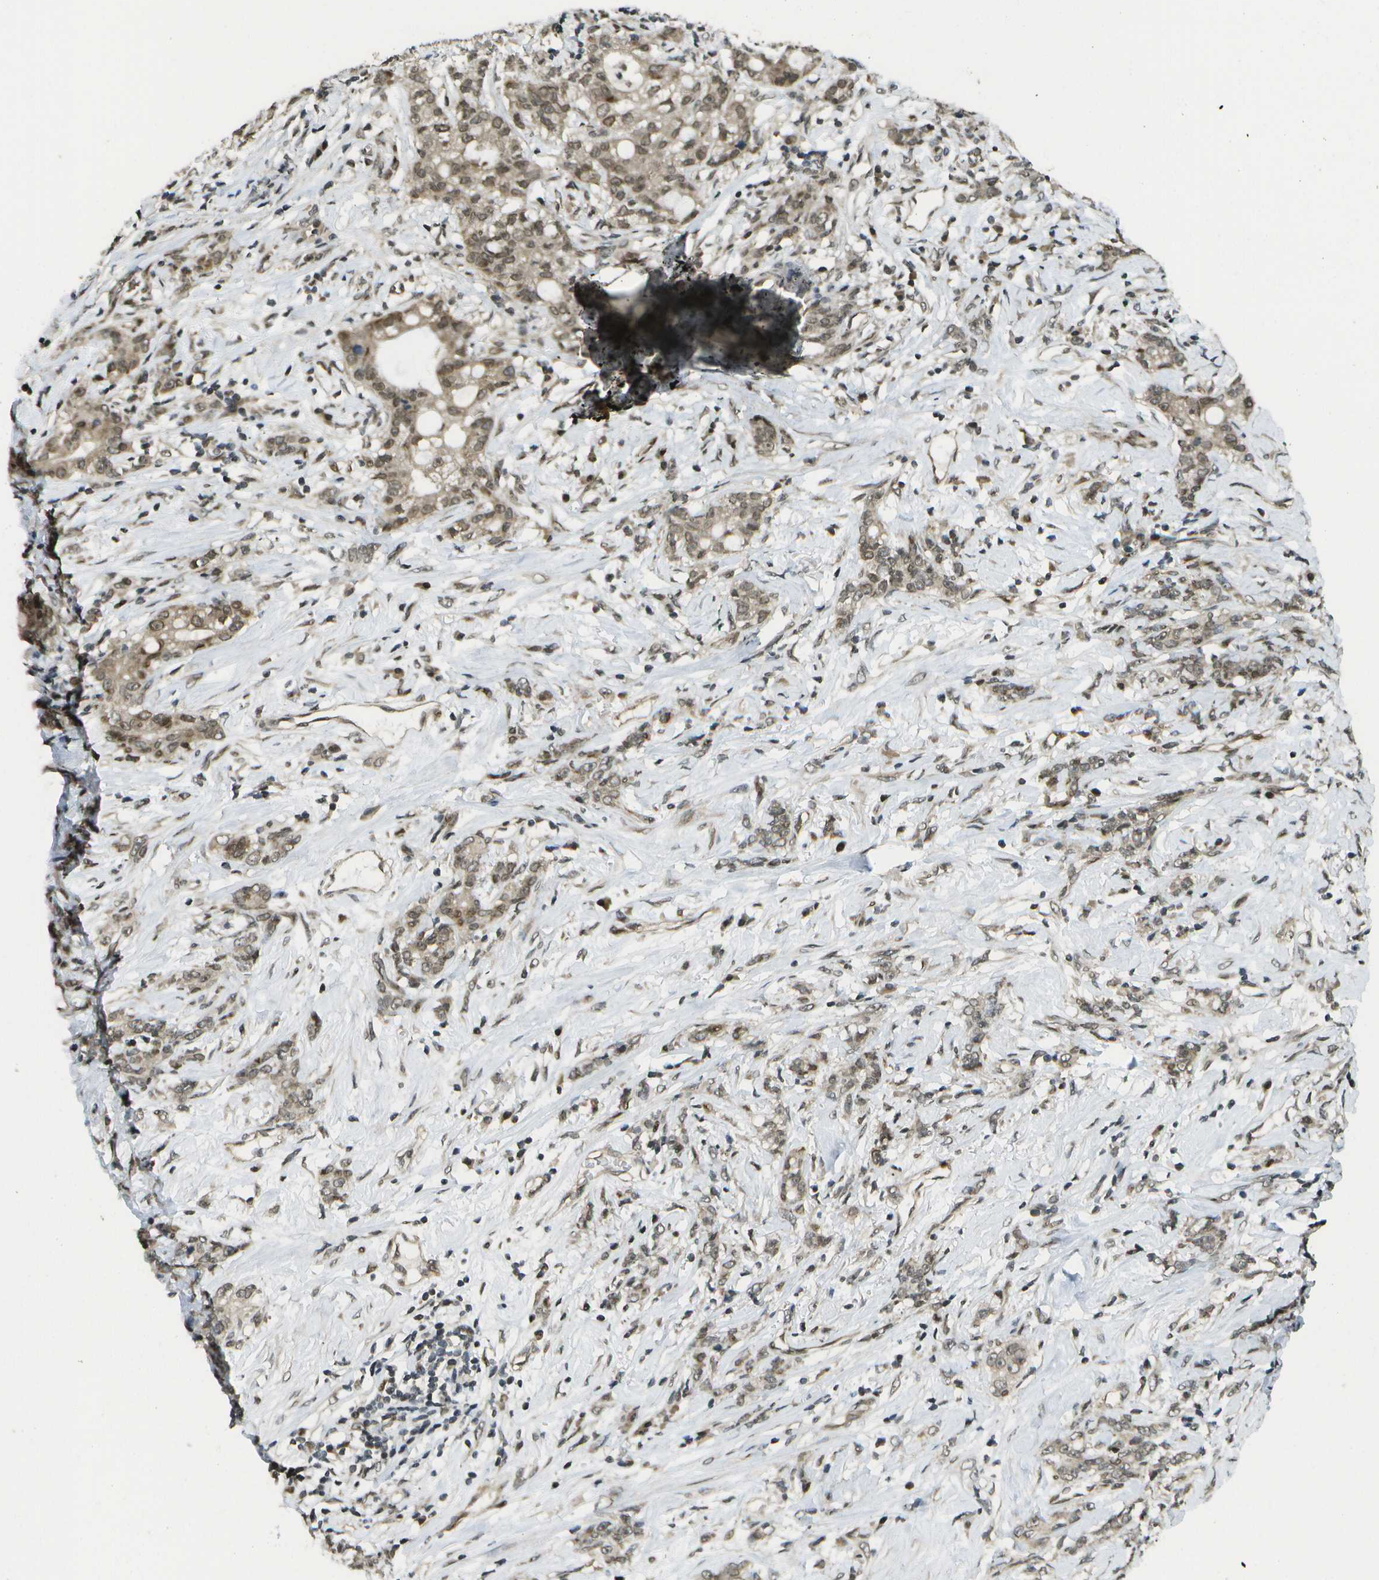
{"staining": {"intensity": "moderate", "quantity": ">75%", "location": "cytoplasmic/membranous,nuclear"}, "tissue": "stomach cancer", "cell_type": "Tumor cells", "image_type": "cancer", "snomed": [{"axis": "morphology", "description": "Adenocarcinoma, NOS"}, {"axis": "topography", "description": "Stomach, lower"}], "caption": "This histopathology image exhibits IHC staining of human stomach cancer (adenocarcinoma), with medium moderate cytoplasmic/membranous and nuclear expression in about >75% of tumor cells.", "gene": "KAT5", "patient": {"sex": "male", "age": 88}}